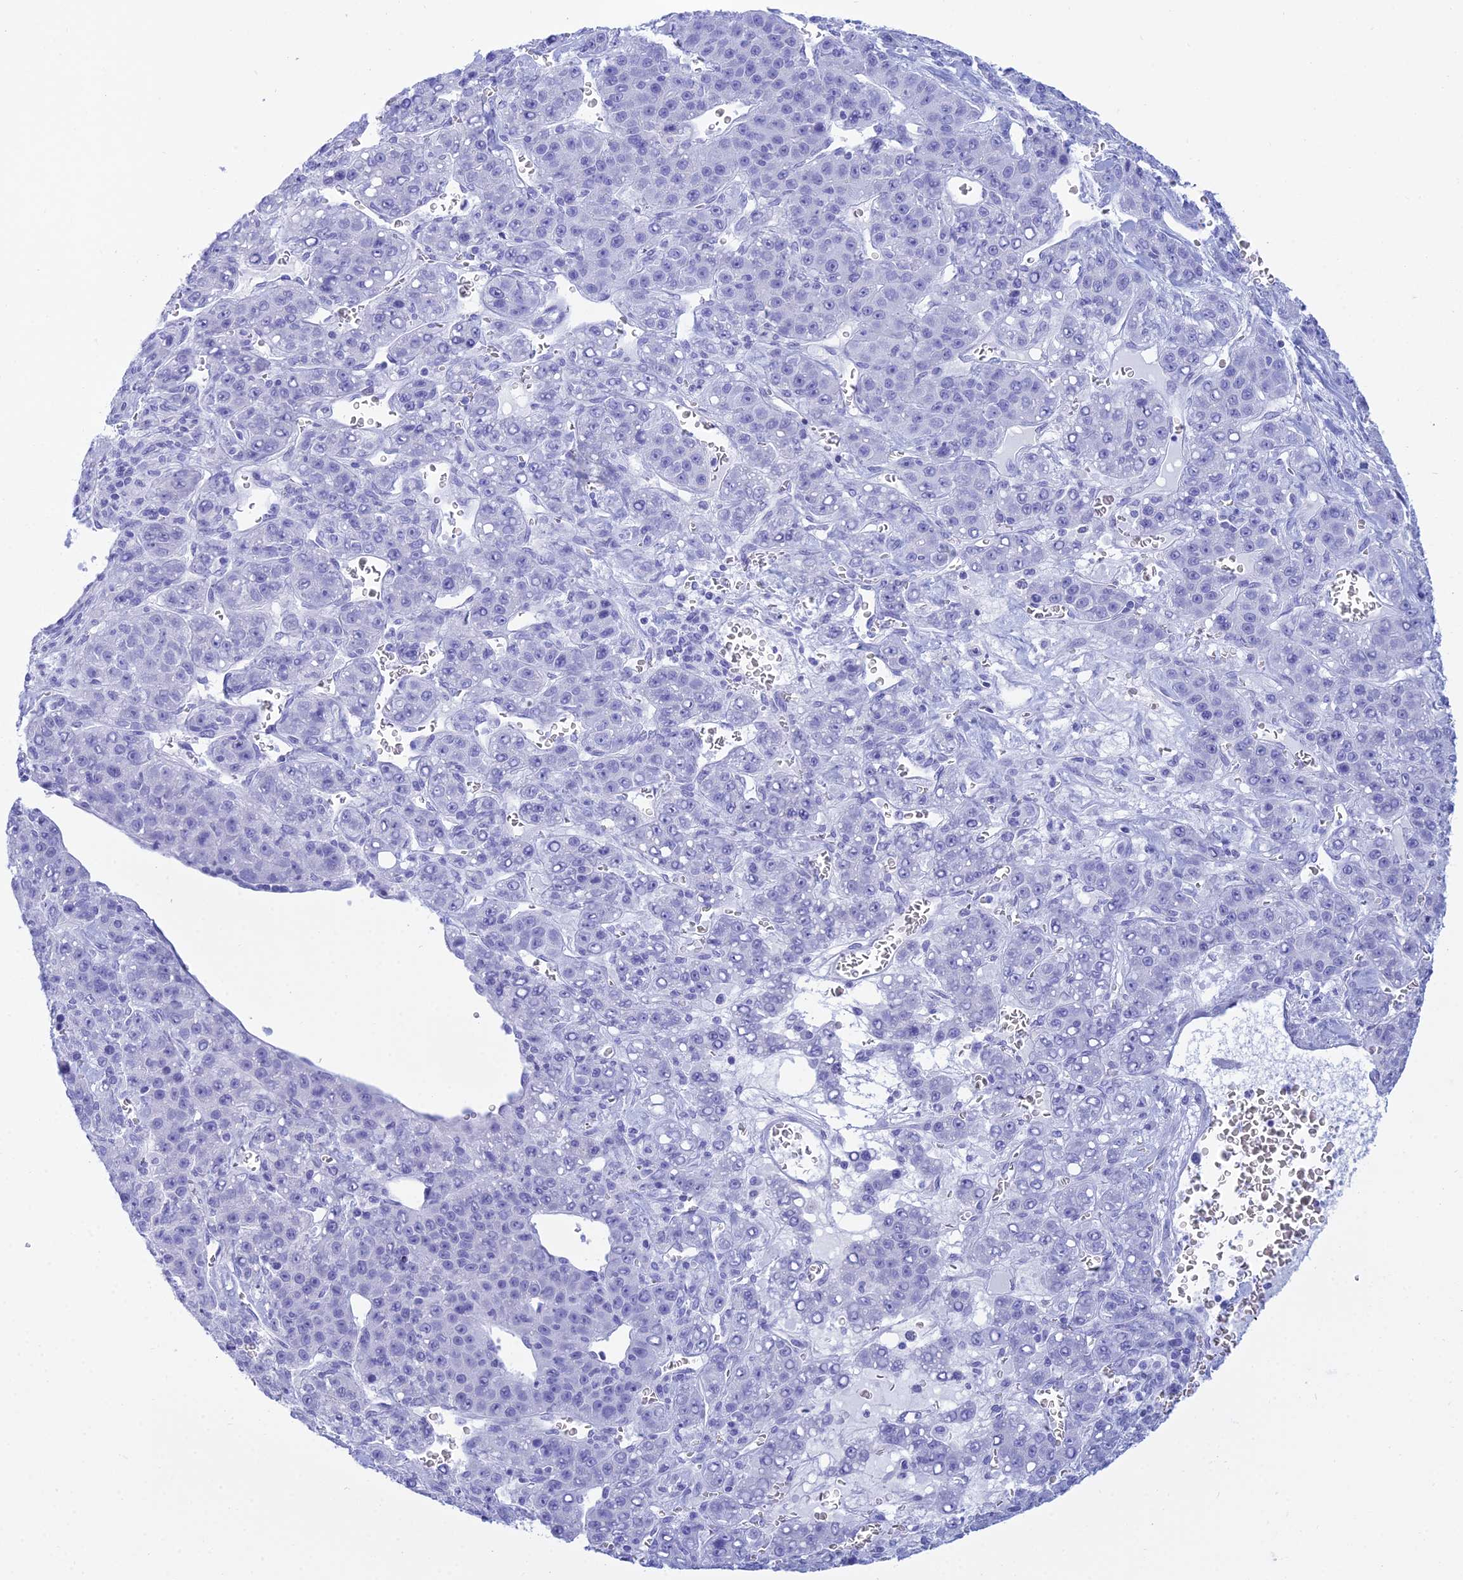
{"staining": {"intensity": "negative", "quantity": "none", "location": "none"}, "tissue": "liver cancer", "cell_type": "Tumor cells", "image_type": "cancer", "snomed": [{"axis": "morphology", "description": "Carcinoma, Hepatocellular, NOS"}, {"axis": "topography", "description": "Liver"}], "caption": "Histopathology image shows no significant protein staining in tumor cells of liver cancer (hepatocellular carcinoma). The staining was performed using DAB to visualize the protein expression in brown, while the nuclei were stained in blue with hematoxylin (Magnification: 20x).", "gene": "PATE4", "patient": {"sex": "female", "age": 53}}